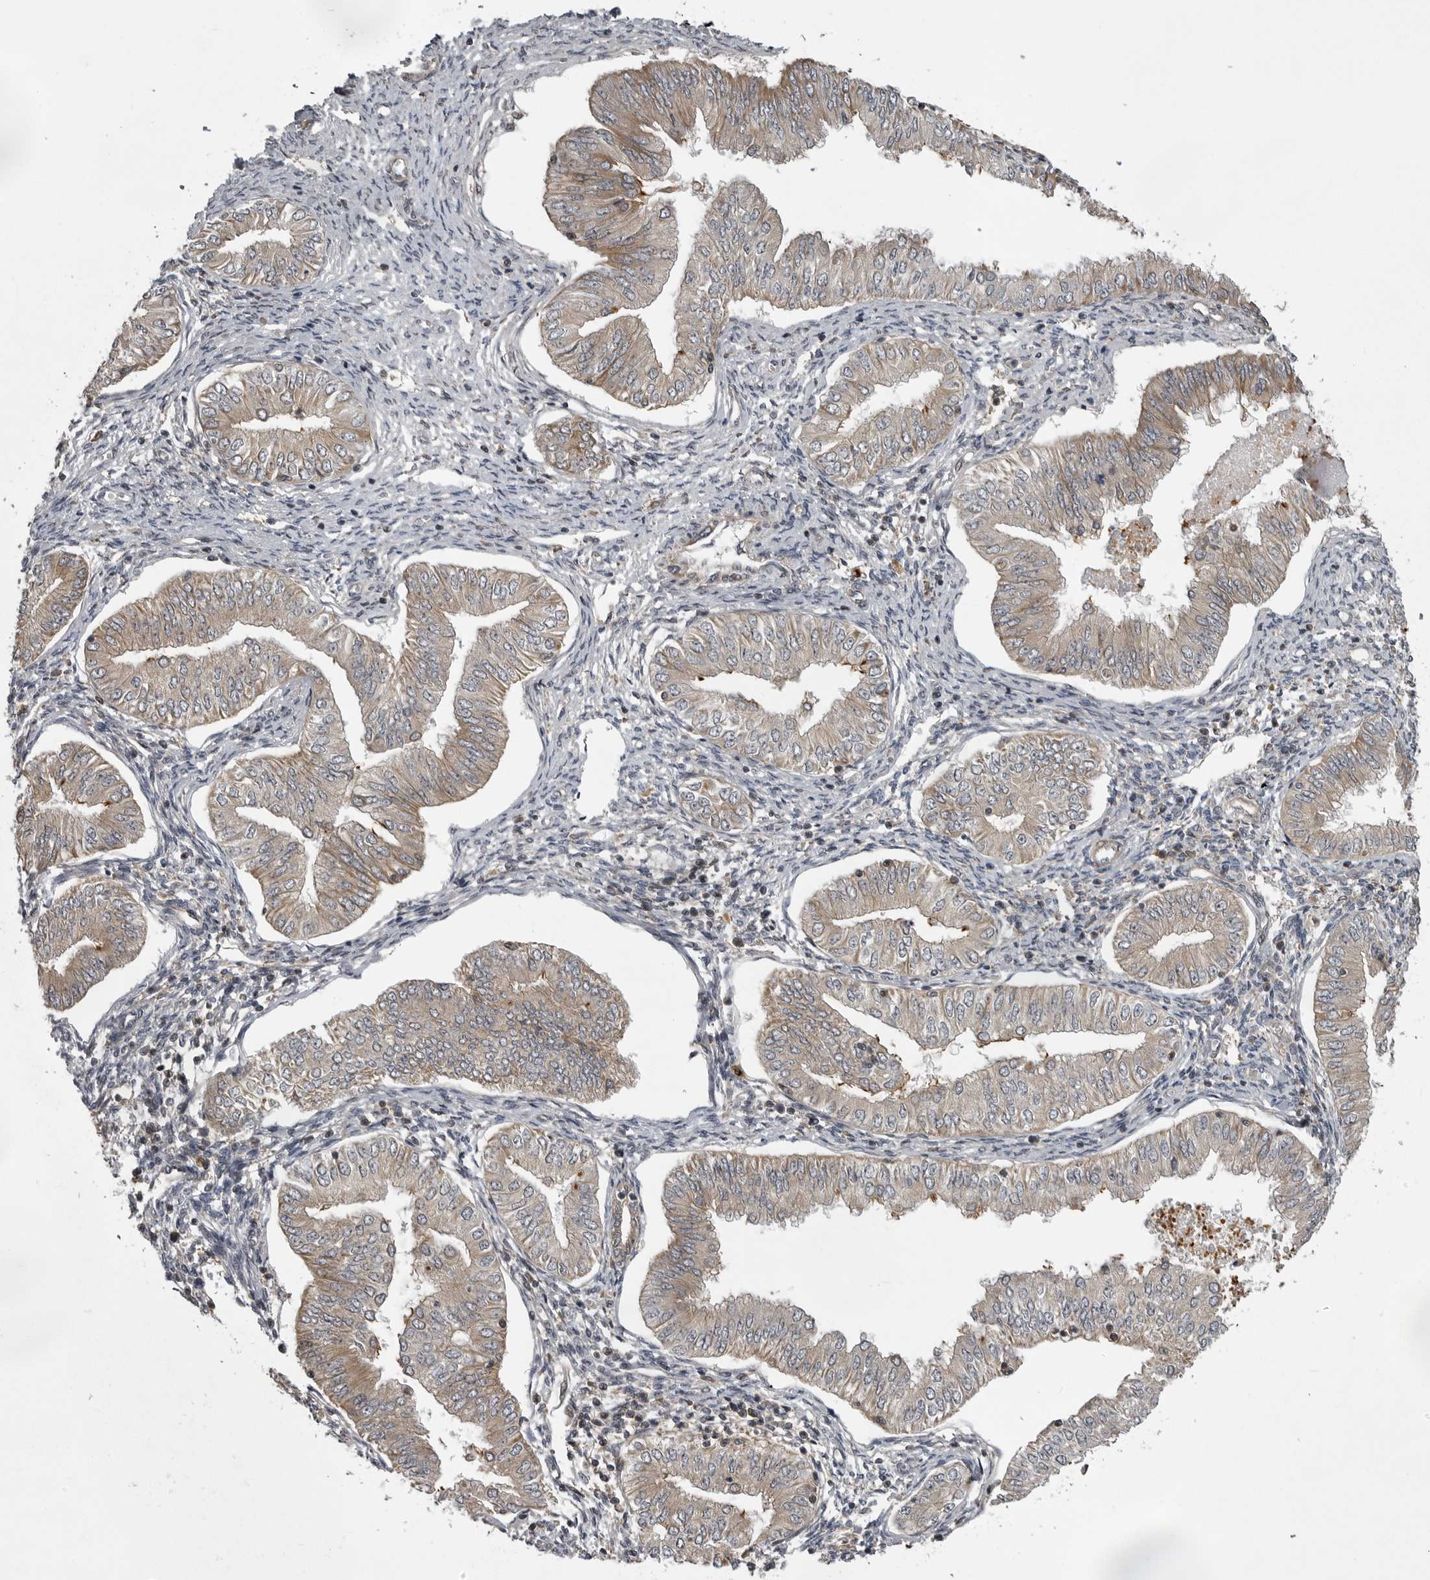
{"staining": {"intensity": "weak", "quantity": "<25%", "location": "cytoplasmic/membranous"}, "tissue": "endometrial cancer", "cell_type": "Tumor cells", "image_type": "cancer", "snomed": [{"axis": "morphology", "description": "Normal tissue, NOS"}, {"axis": "morphology", "description": "Adenocarcinoma, NOS"}, {"axis": "topography", "description": "Endometrium"}], "caption": "Immunohistochemical staining of adenocarcinoma (endometrial) demonstrates no significant staining in tumor cells.", "gene": "ZNRF1", "patient": {"sex": "female", "age": 53}}